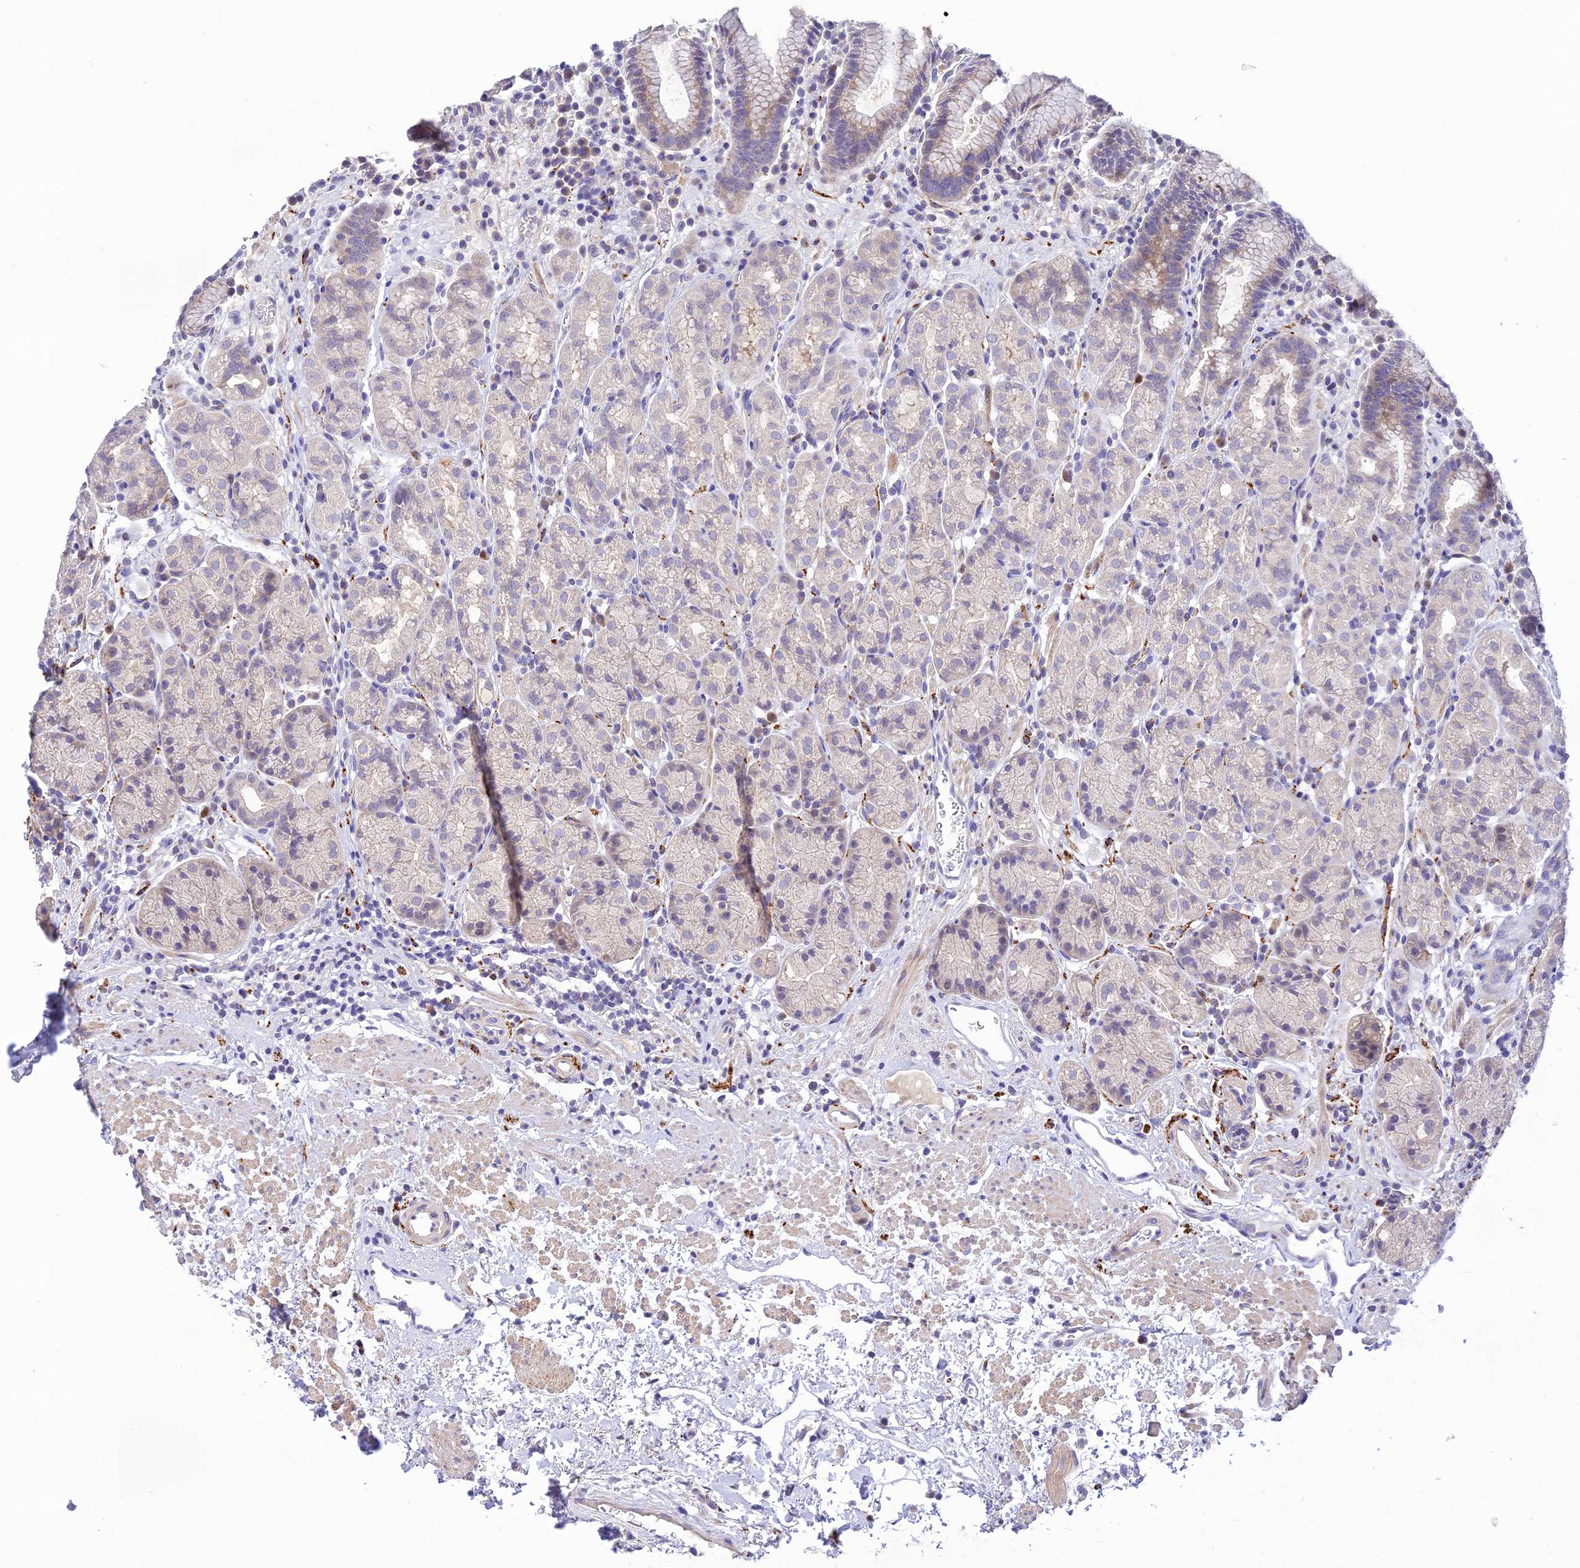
{"staining": {"intensity": "weak", "quantity": "<25%", "location": "cytoplasmic/membranous"}, "tissue": "stomach", "cell_type": "Glandular cells", "image_type": "normal", "snomed": [{"axis": "morphology", "description": "Normal tissue, NOS"}, {"axis": "topography", "description": "Stomach"}], "caption": "Micrograph shows no significant protein positivity in glandular cells of unremarkable stomach.", "gene": "XPO7", "patient": {"sex": "male", "age": 63}}